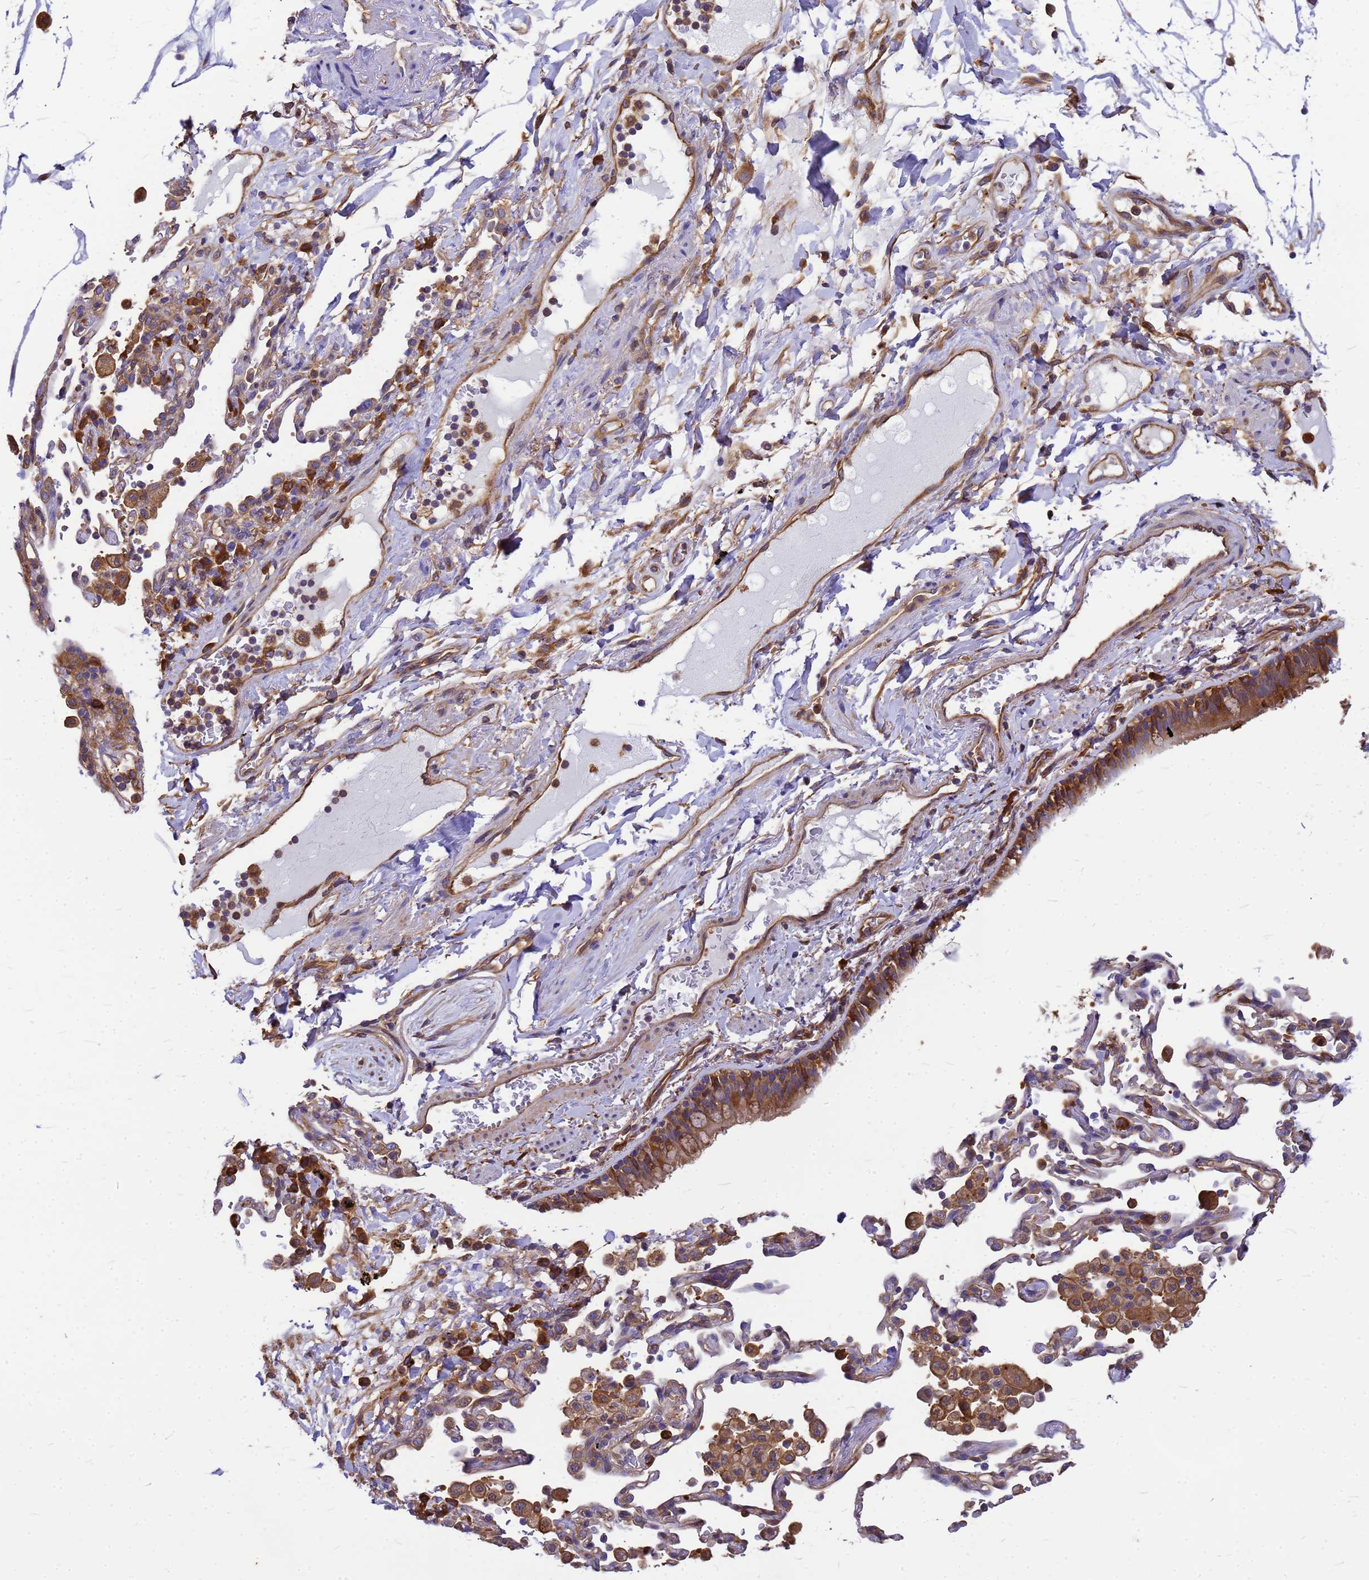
{"staining": {"intensity": "moderate", "quantity": ">75%", "location": "cytoplasmic/membranous"}, "tissue": "nasopharynx", "cell_type": "Respiratory epithelial cells", "image_type": "normal", "snomed": [{"axis": "morphology", "description": "Normal tissue, NOS"}, {"axis": "topography", "description": "Nasopharynx"}], "caption": "Nasopharynx stained with DAB (3,3'-diaminobenzidine) immunohistochemistry shows medium levels of moderate cytoplasmic/membranous staining in approximately >75% of respiratory epithelial cells. Nuclei are stained in blue.", "gene": "GID4", "patient": {"sex": "male", "age": 64}}